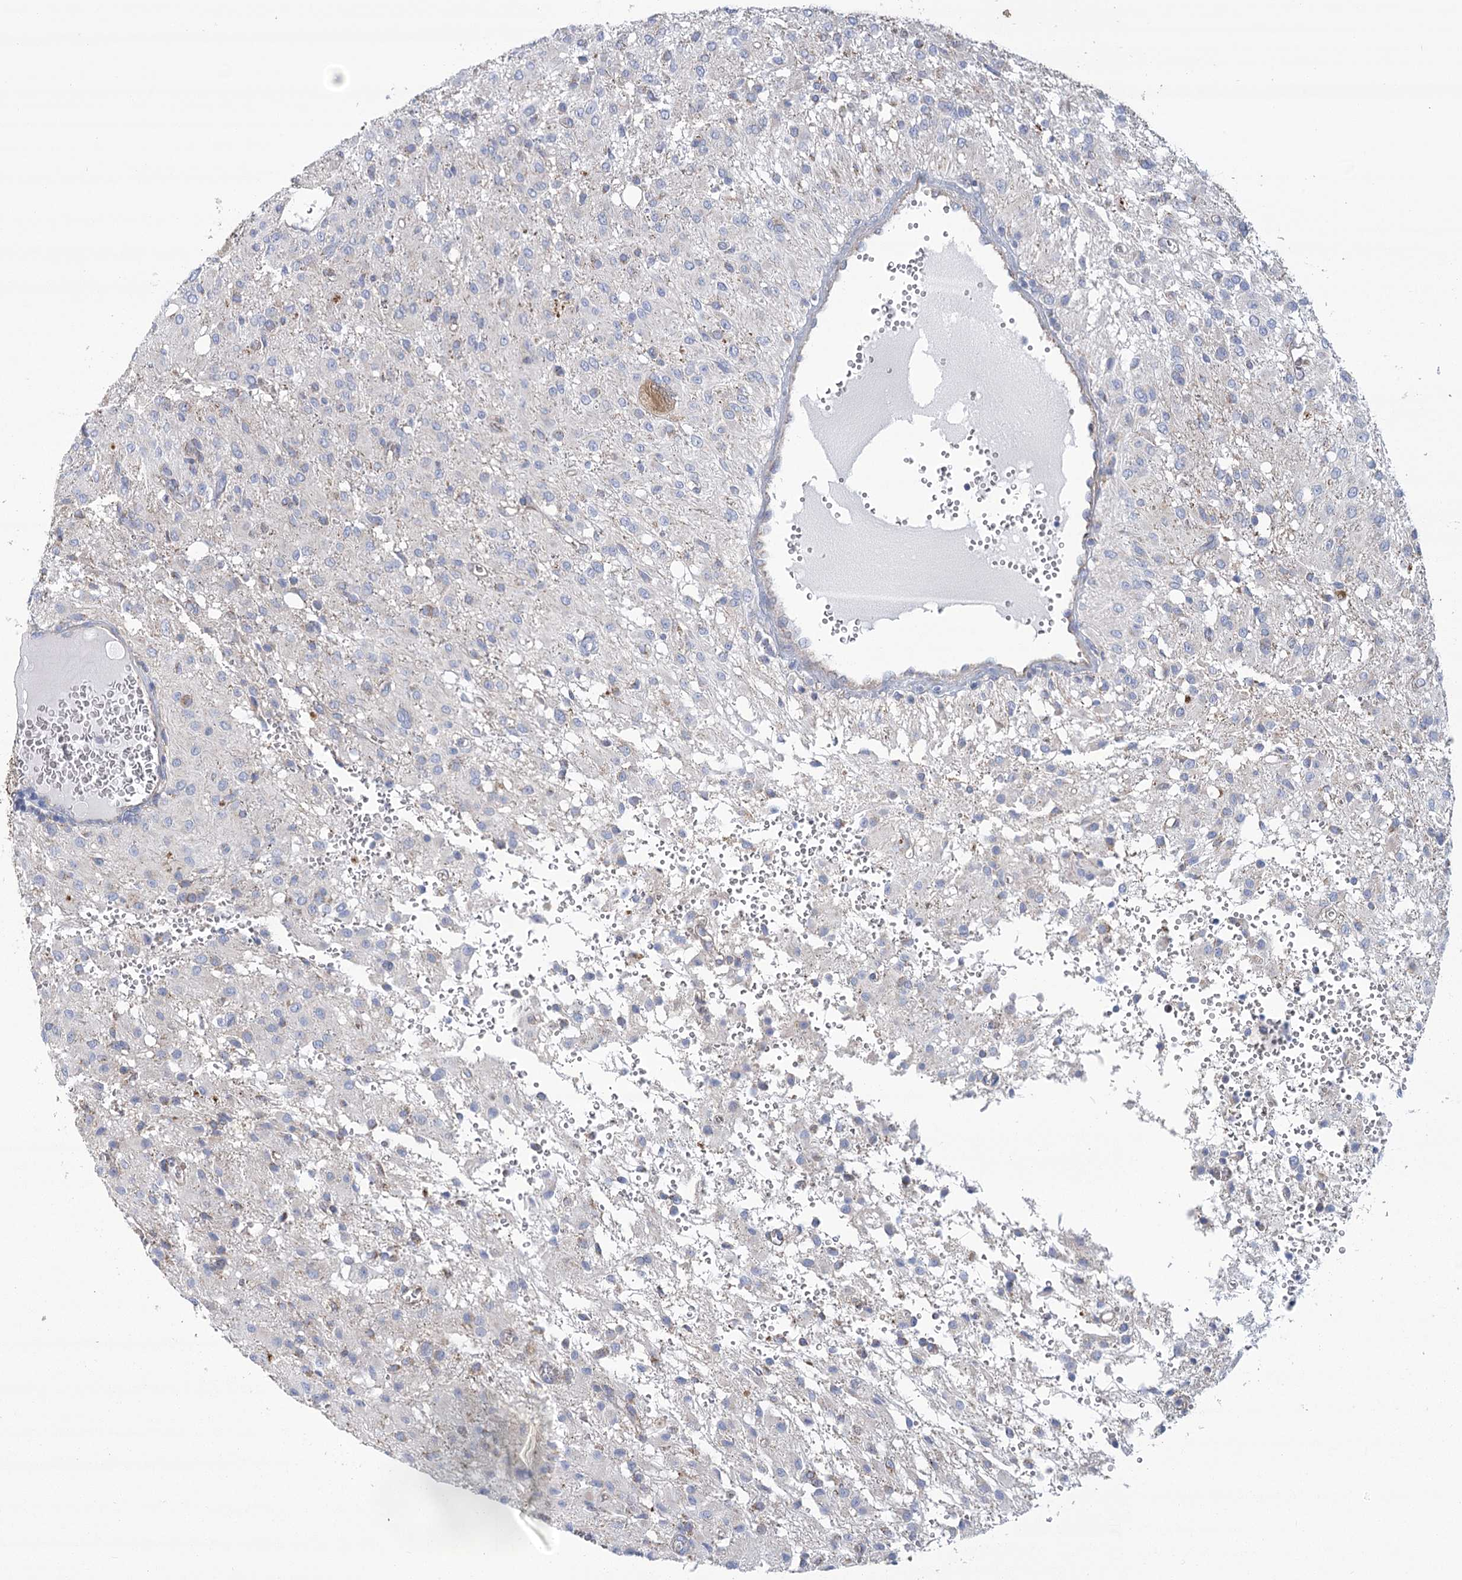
{"staining": {"intensity": "negative", "quantity": "none", "location": "none"}, "tissue": "glioma", "cell_type": "Tumor cells", "image_type": "cancer", "snomed": [{"axis": "morphology", "description": "Glioma, malignant, High grade"}, {"axis": "topography", "description": "Brain"}], "caption": "Protein analysis of glioma demonstrates no significant staining in tumor cells.", "gene": "SNX7", "patient": {"sex": "female", "age": 59}}